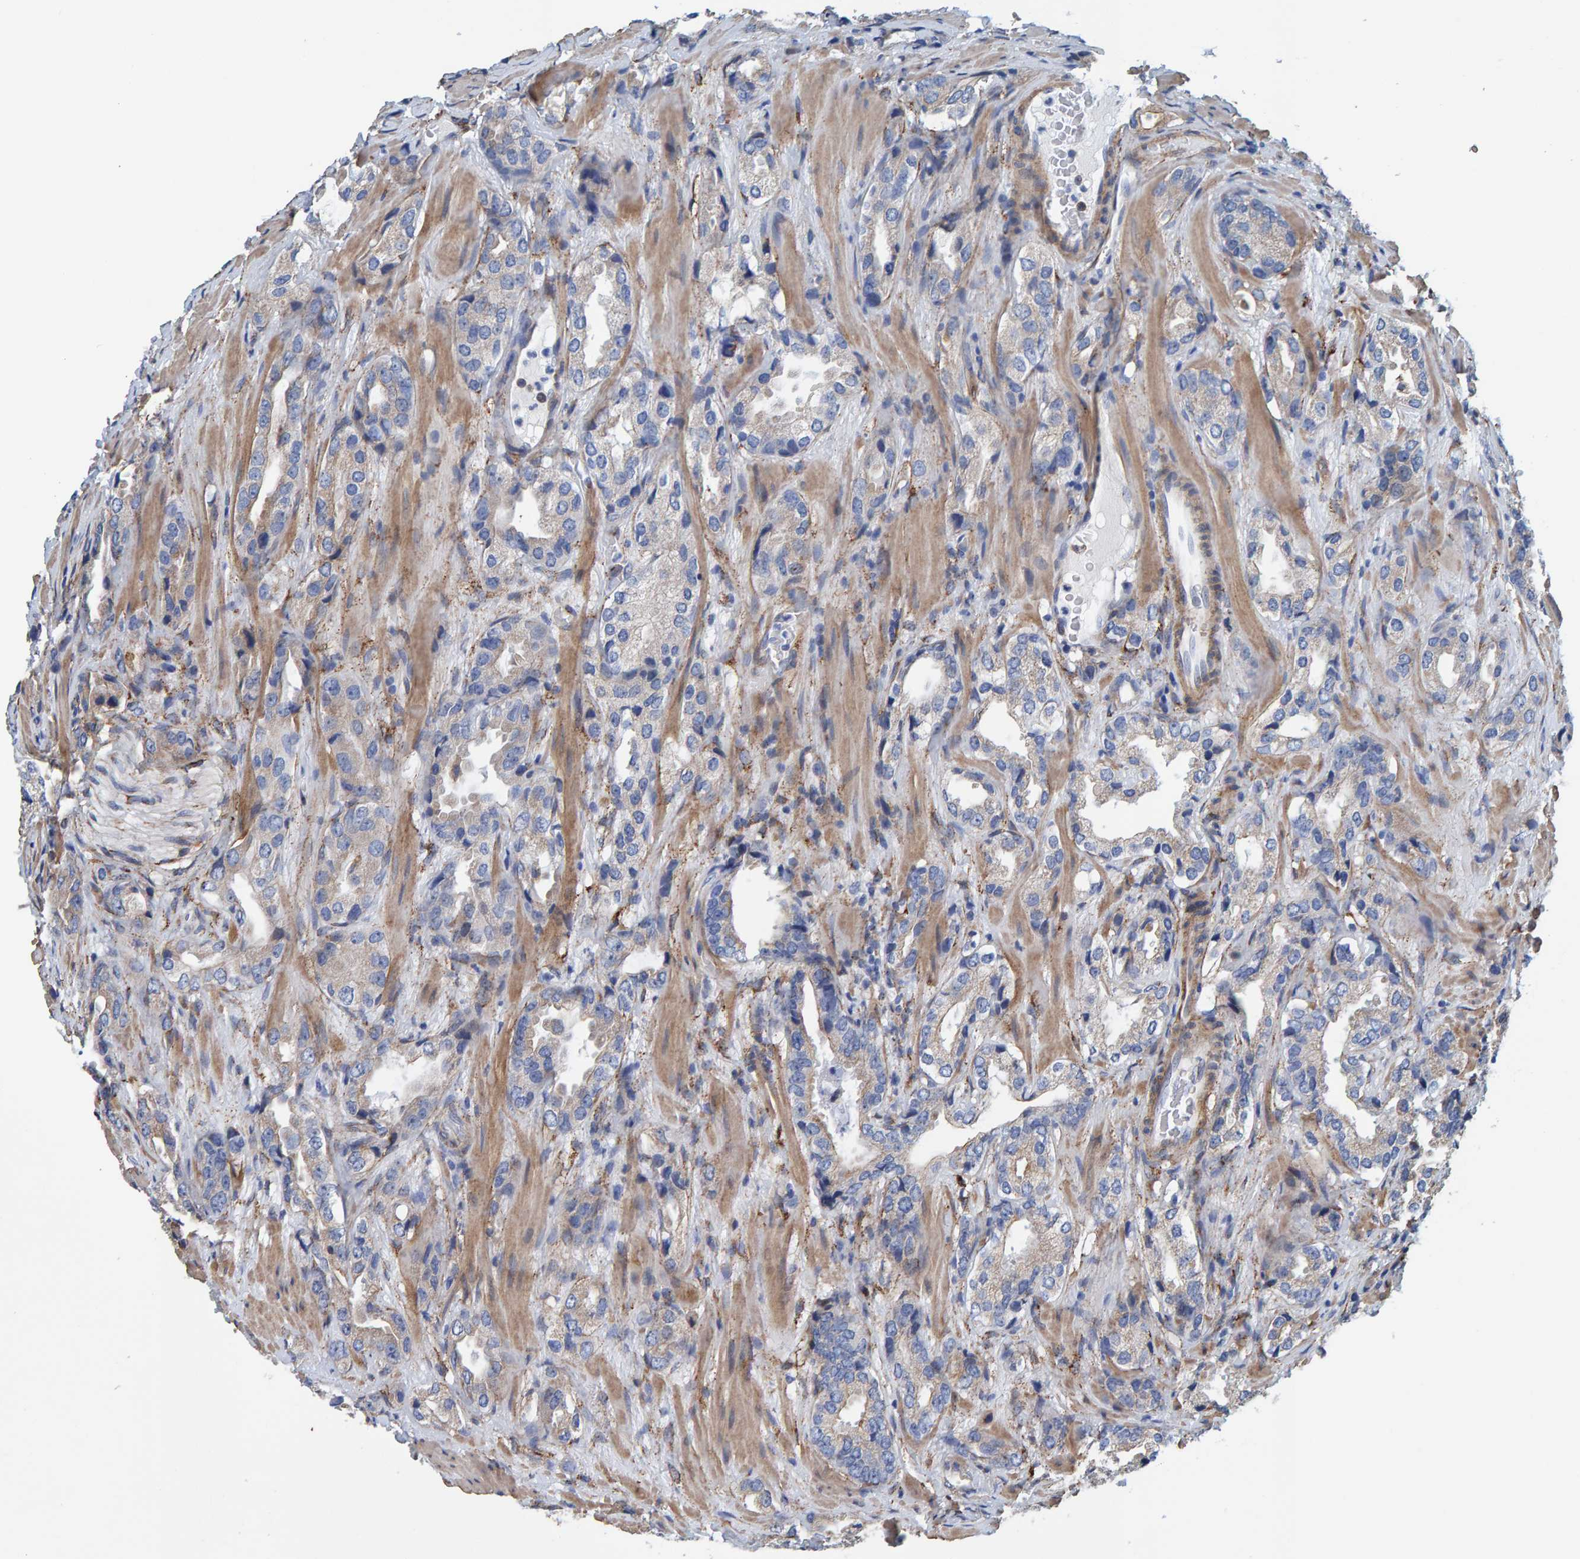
{"staining": {"intensity": "negative", "quantity": "none", "location": "none"}, "tissue": "prostate cancer", "cell_type": "Tumor cells", "image_type": "cancer", "snomed": [{"axis": "morphology", "description": "Adenocarcinoma, High grade"}, {"axis": "topography", "description": "Prostate"}], "caption": "An immunohistochemistry micrograph of prostate cancer is shown. There is no staining in tumor cells of prostate cancer.", "gene": "LRP1", "patient": {"sex": "male", "age": 63}}